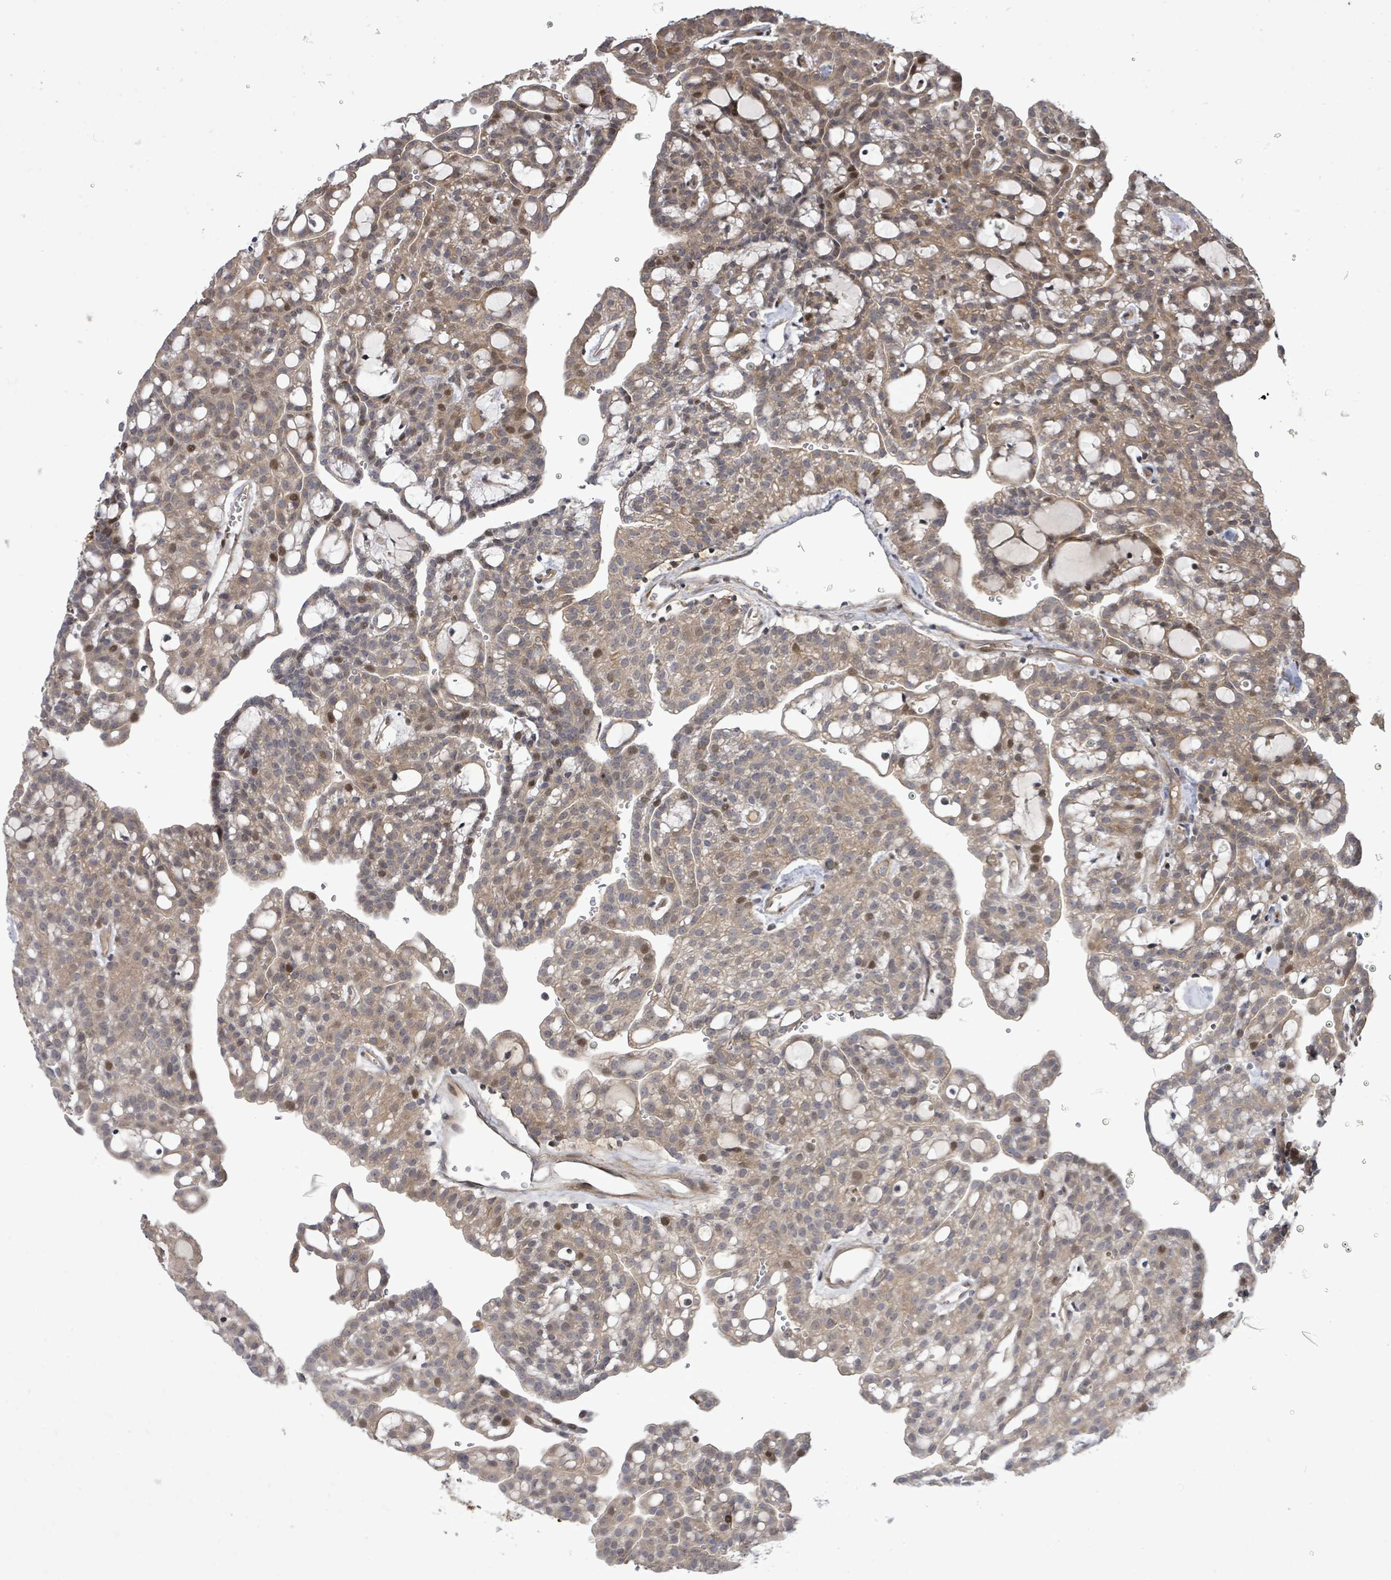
{"staining": {"intensity": "moderate", "quantity": "<25%", "location": "cytoplasmic/membranous,nuclear"}, "tissue": "renal cancer", "cell_type": "Tumor cells", "image_type": "cancer", "snomed": [{"axis": "morphology", "description": "Adenocarcinoma, NOS"}, {"axis": "topography", "description": "Kidney"}], "caption": "Tumor cells show low levels of moderate cytoplasmic/membranous and nuclear expression in approximately <25% of cells in human adenocarcinoma (renal). (DAB IHC with brightfield microscopy, high magnification).", "gene": "KRTAP27-1", "patient": {"sex": "male", "age": 63}}